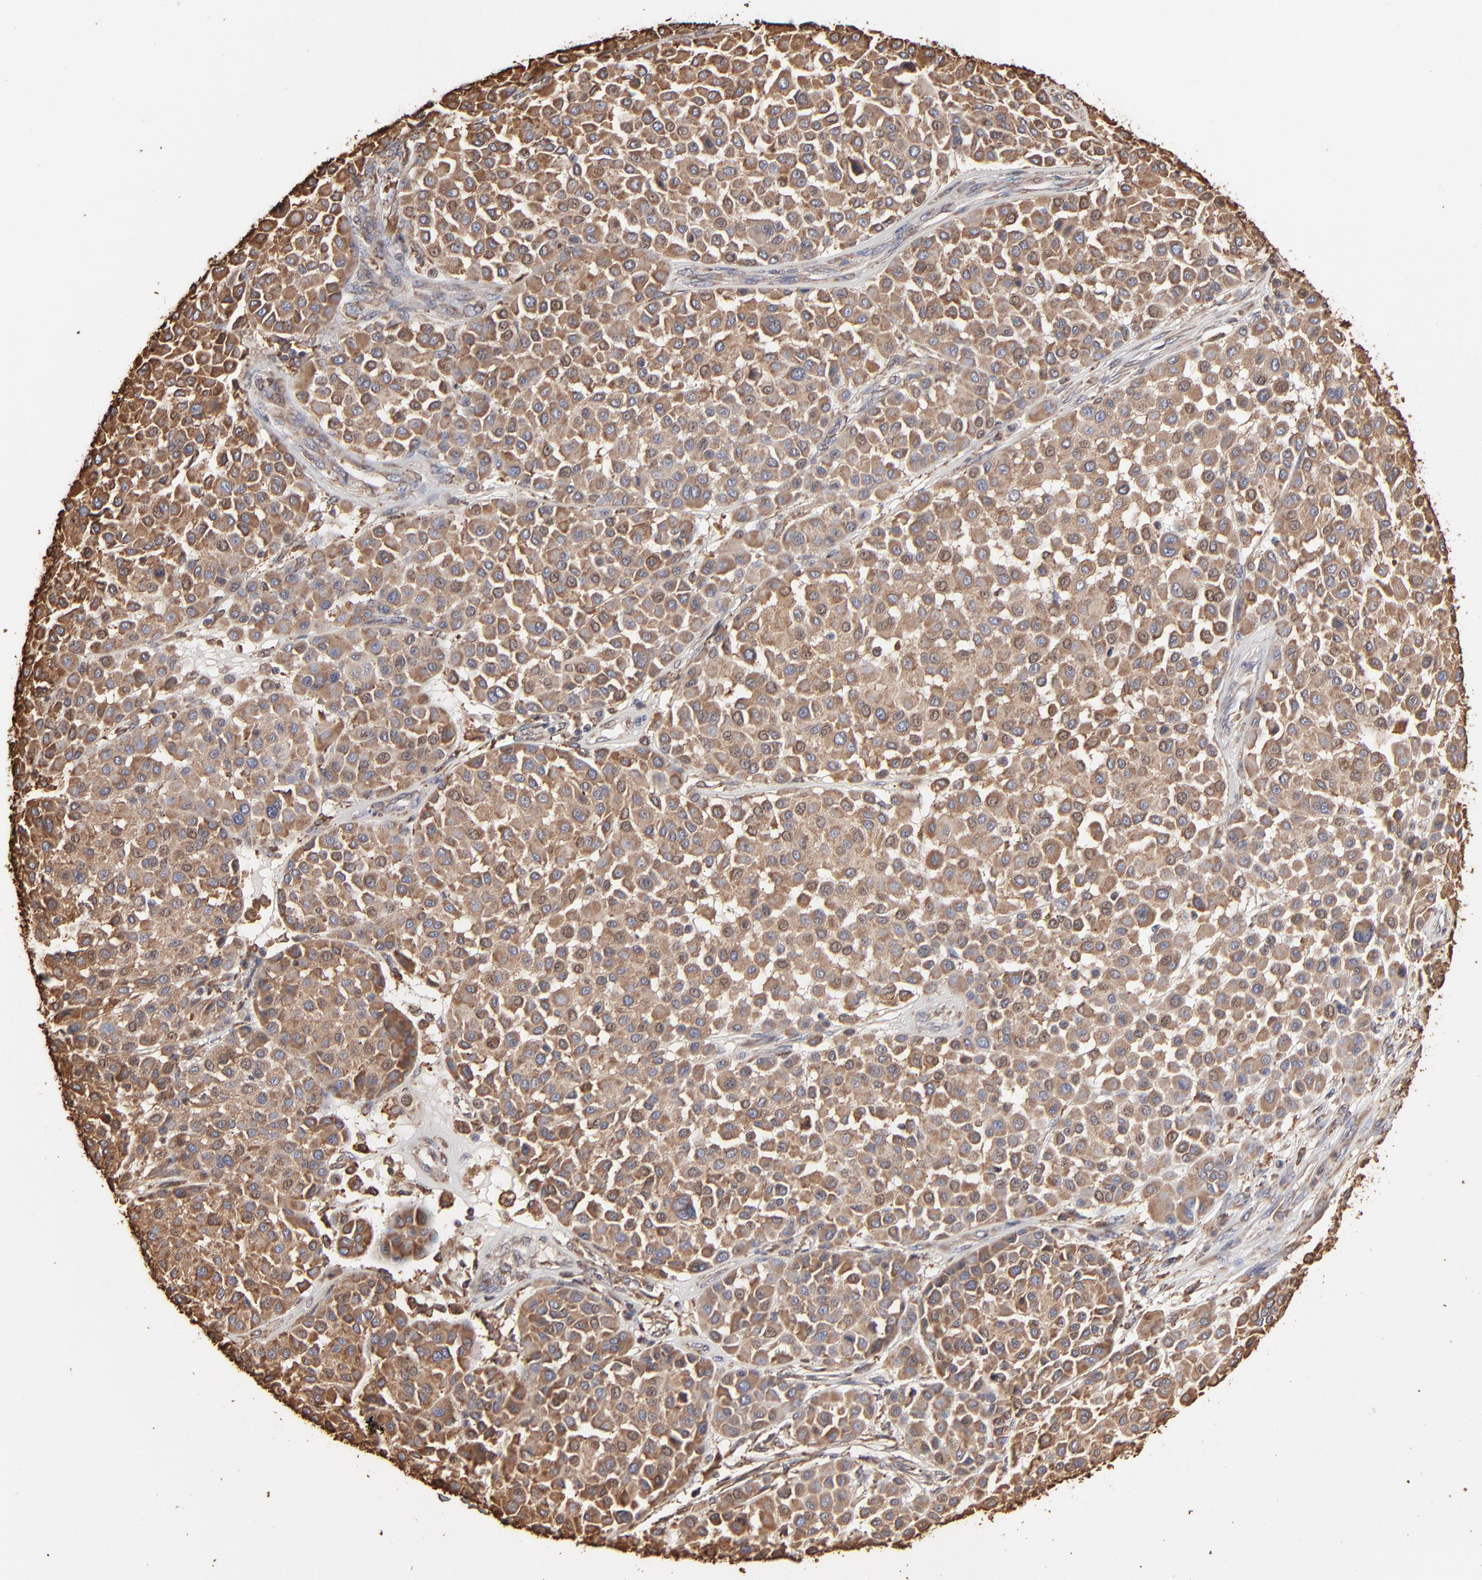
{"staining": {"intensity": "moderate", "quantity": ">75%", "location": "cytoplasmic/membranous"}, "tissue": "melanoma", "cell_type": "Tumor cells", "image_type": "cancer", "snomed": [{"axis": "morphology", "description": "Malignant melanoma, Metastatic site"}, {"axis": "topography", "description": "Soft tissue"}], "caption": "Human malignant melanoma (metastatic site) stained for a protein (brown) exhibits moderate cytoplasmic/membranous positive expression in about >75% of tumor cells.", "gene": "PDIA3", "patient": {"sex": "male", "age": 41}}